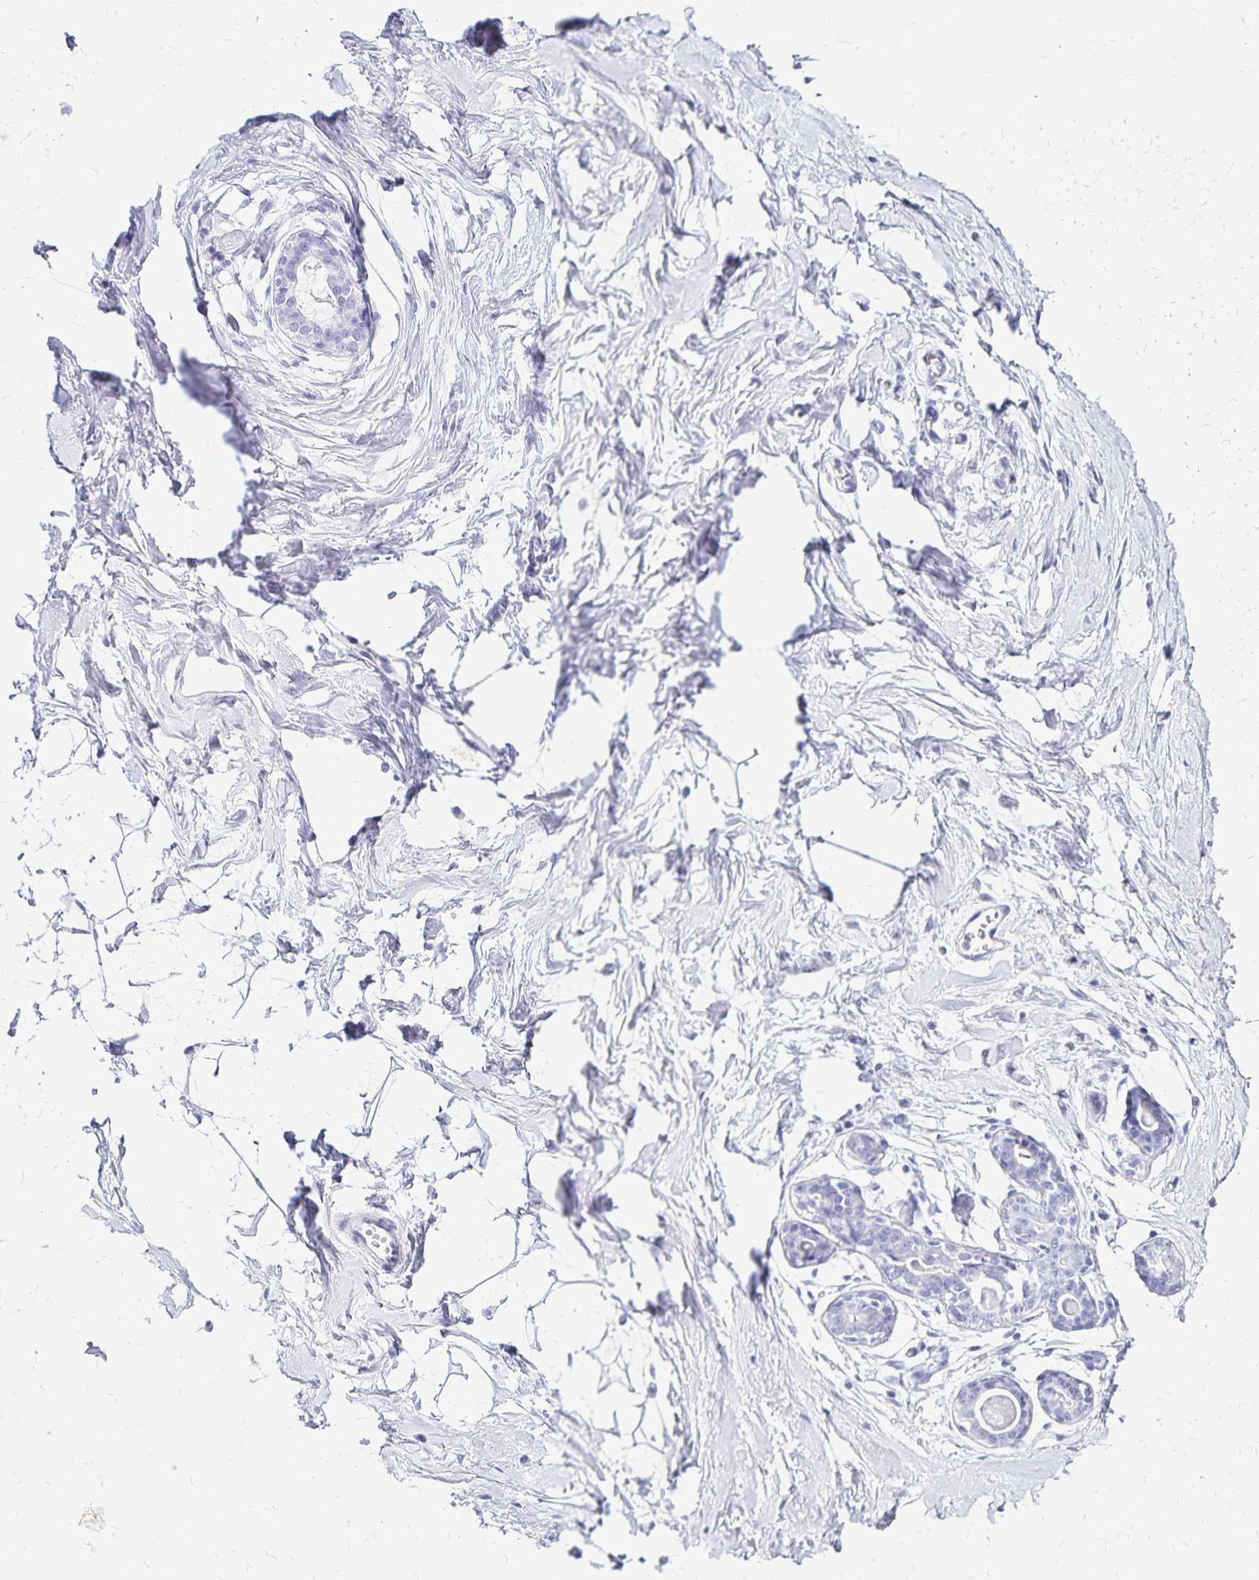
{"staining": {"intensity": "negative", "quantity": "none", "location": "none"}, "tissue": "breast", "cell_type": "Adipocytes", "image_type": "normal", "snomed": [{"axis": "morphology", "description": "Normal tissue, NOS"}, {"axis": "topography", "description": "Breast"}], "caption": "This is a photomicrograph of immunohistochemistry (IHC) staining of benign breast, which shows no staining in adipocytes.", "gene": "LIN28B", "patient": {"sex": "female", "age": 45}}